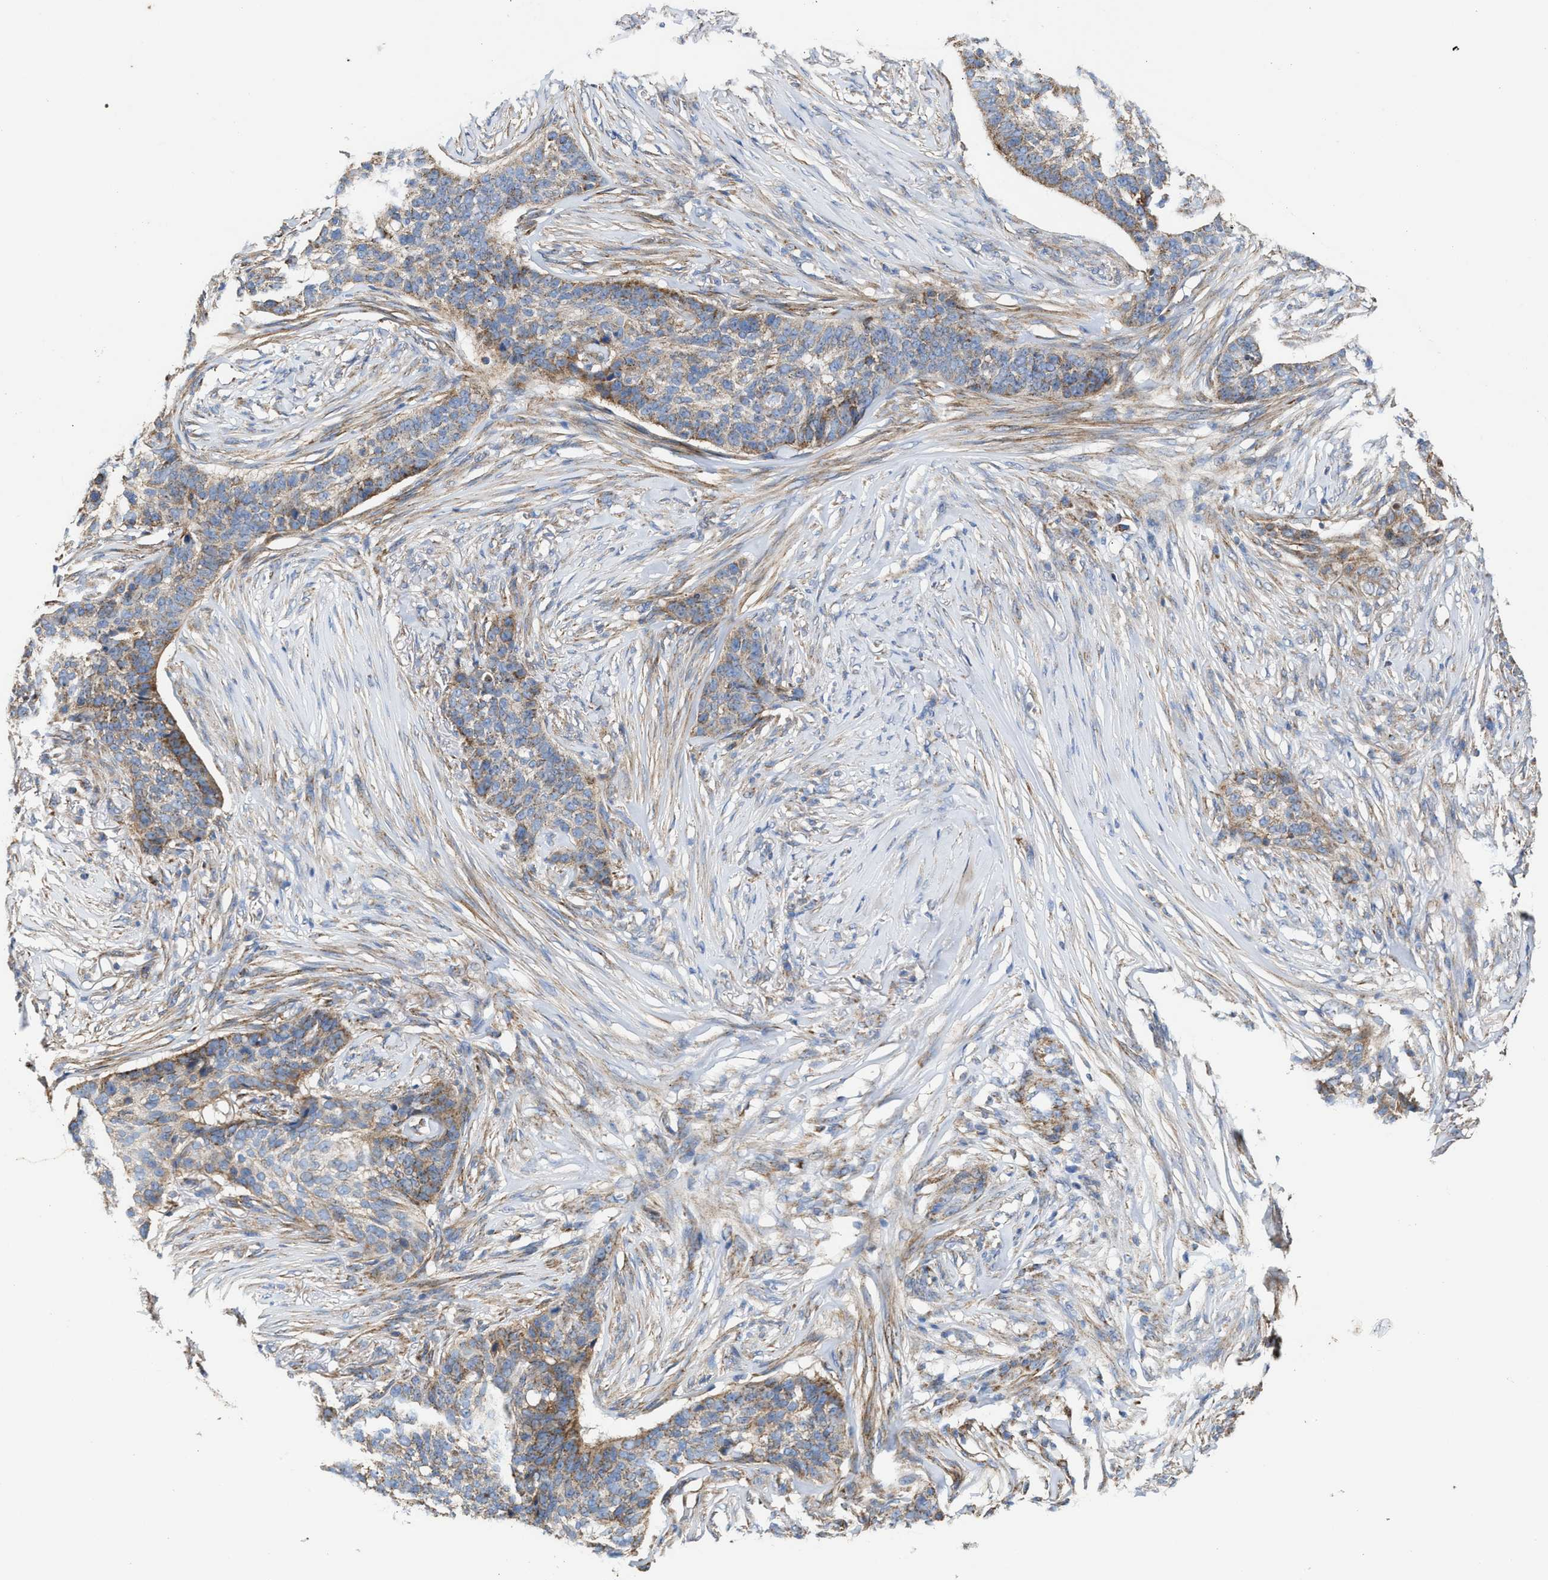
{"staining": {"intensity": "moderate", "quantity": "25%-75%", "location": "cytoplasmic/membranous"}, "tissue": "skin cancer", "cell_type": "Tumor cells", "image_type": "cancer", "snomed": [{"axis": "morphology", "description": "Basal cell carcinoma"}, {"axis": "topography", "description": "Skin"}], "caption": "This is a histology image of IHC staining of skin cancer, which shows moderate positivity in the cytoplasmic/membranous of tumor cells.", "gene": "MECR", "patient": {"sex": "male", "age": 85}}